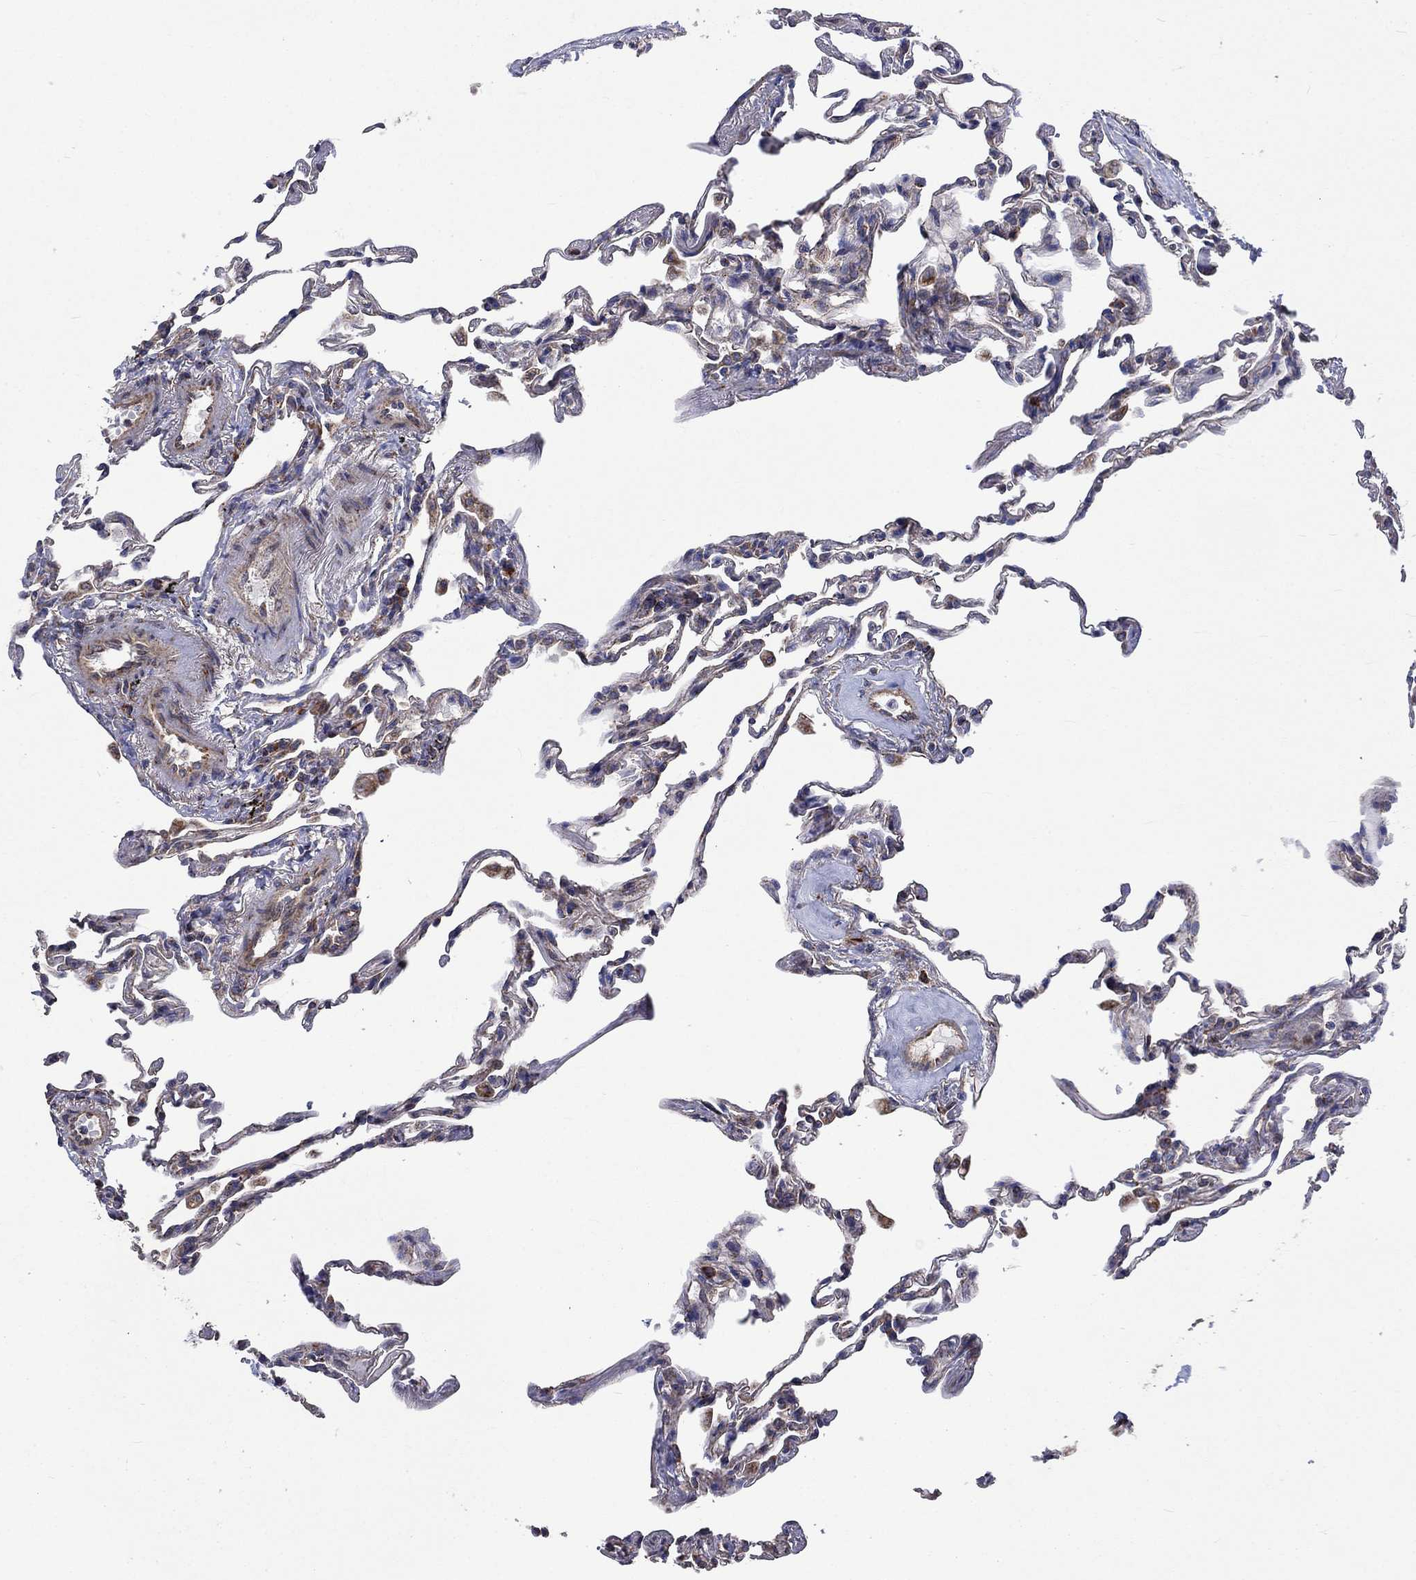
{"staining": {"intensity": "weak", "quantity": "25%-75%", "location": "cytoplasmic/membranous"}, "tissue": "lung", "cell_type": "Alveolar cells", "image_type": "normal", "snomed": [{"axis": "morphology", "description": "Normal tissue, NOS"}, {"axis": "topography", "description": "Lung"}], "caption": "Weak cytoplasmic/membranous protein positivity is present in about 25%-75% of alveolar cells in lung.", "gene": "RPLP0", "patient": {"sex": "female", "age": 57}}